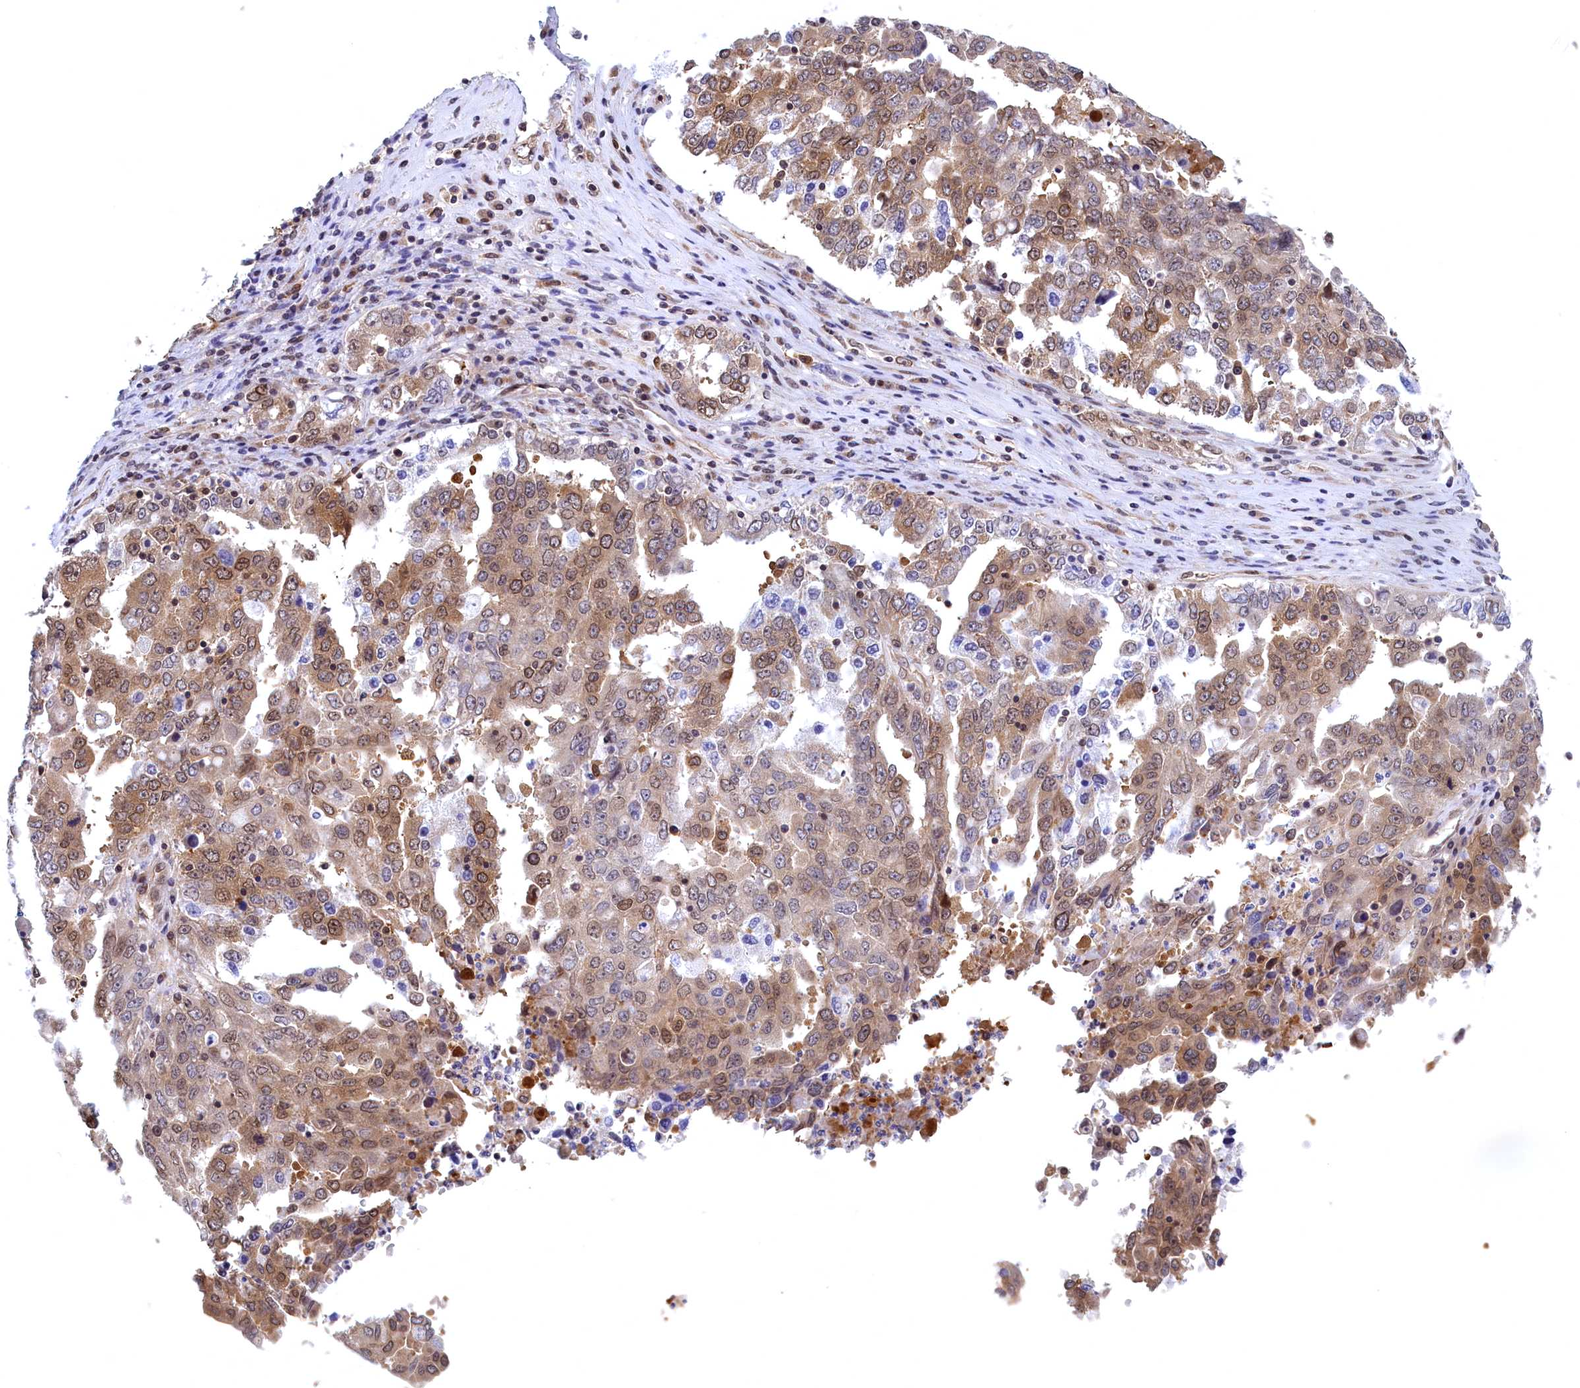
{"staining": {"intensity": "moderate", "quantity": ">75%", "location": "cytoplasmic/membranous,nuclear"}, "tissue": "ovarian cancer", "cell_type": "Tumor cells", "image_type": "cancer", "snomed": [{"axis": "morphology", "description": "Carcinoma, endometroid"}, {"axis": "topography", "description": "Ovary"}], "caption": "Protein staining by immunohistochemistry (IHC) displays moderate cytoplasmic/membranous and nuclear positivity in approximately >75% of tumor cells in ovarian cancer. The protein is shown in brown color, while the nuclei are stained blue.", "gene": "NAA10", "patient": {"sex": "female", "age": 62}}